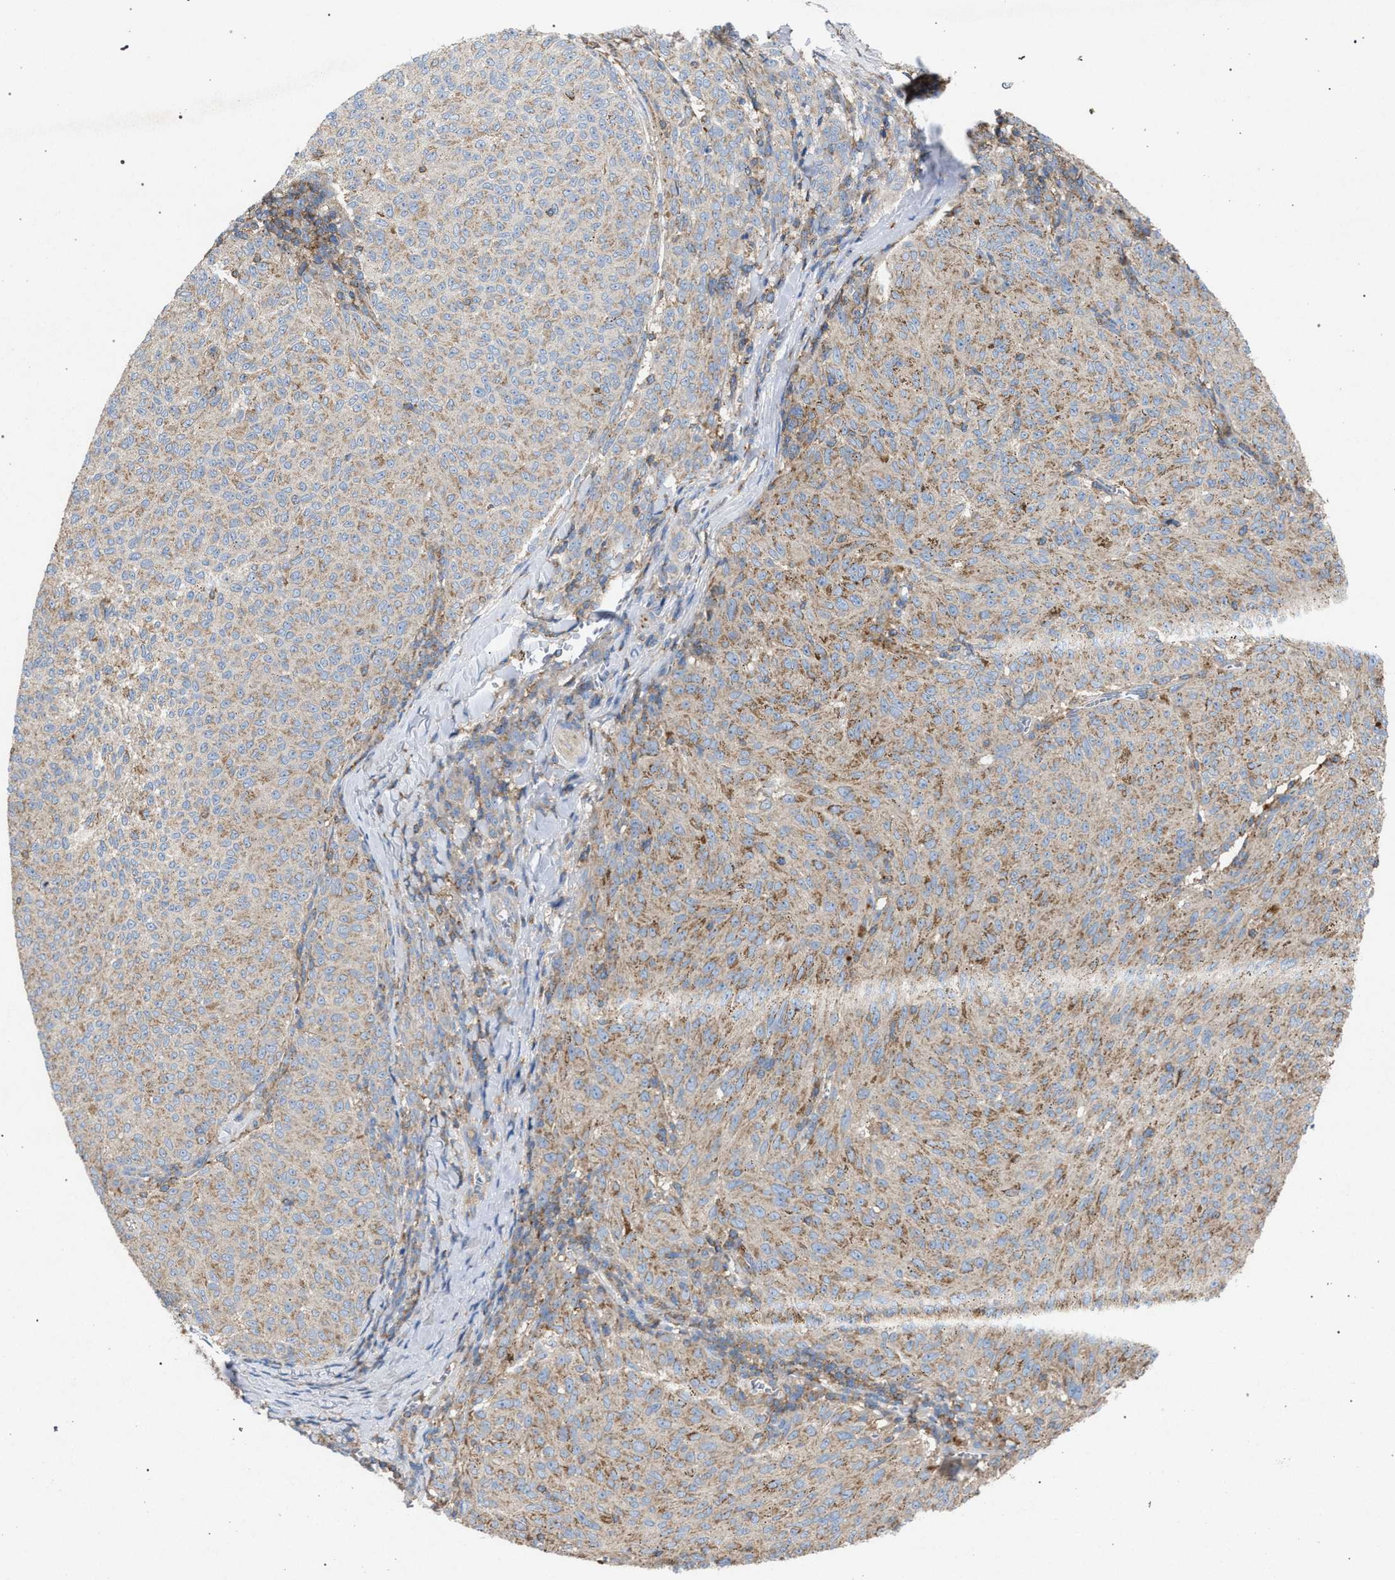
{"staining": {"intensity": "weak", "quantity": "25%-75%", "location": "cytoplasmic/membranous"}, "tissue": "melanoma", "cell_type": "Tumor cells", "image_type": "cancer", "snomed": [{"axis": "morphology", "description": "Malignant melanoma, NOS"}, {"axis": "topography", "description": "Skin"}], "caption": "DAB immunohistochemical staining of malignant melanoma displays weak cytoplasmic/membranous protein positivity in about 25%-75% of tumor cells.", "gene": "VPS13A", "patient": {"sex": "female", "age": 72}}